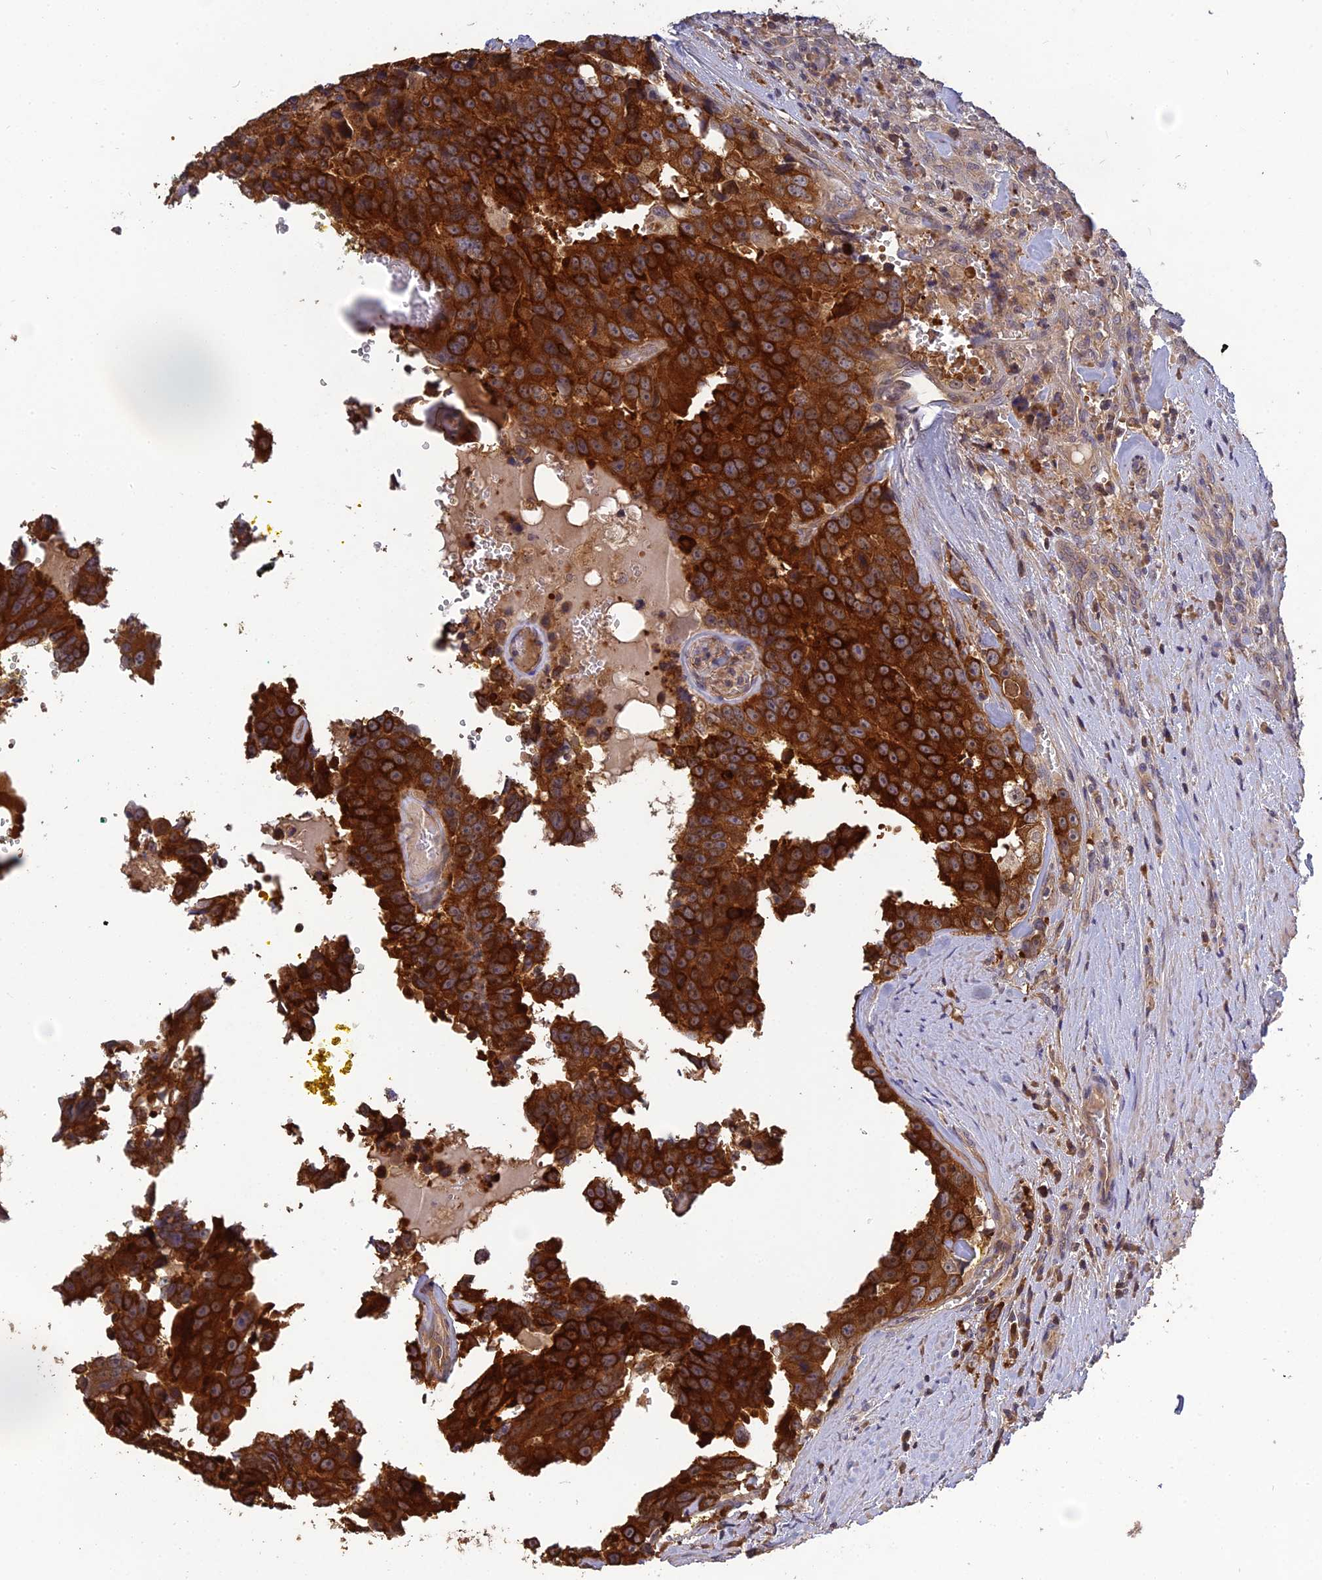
{"staining": {"intensity": "strong", "quantity": ">75%", "location": "cytoplasmic/membranous"}, "tissue": "prostate cancer", "cell_type": "Tumor cells", "image_type": "cancer", "snomed": [{"axis": "morphology", "description": "Adenocarcinoma, High grade"}, {"axis": "topography", "description": "Prostate"}], "caption": "Protein analysis of high-grade adenocarcinoma (prostate) tissue displays strong cytoplasmic/membranous staining in approximately >75% of tumor cells. Nuclei are stained in blue.", "gene": "ARHGAP40", "patient": {"sex": "male", "age": 71}}